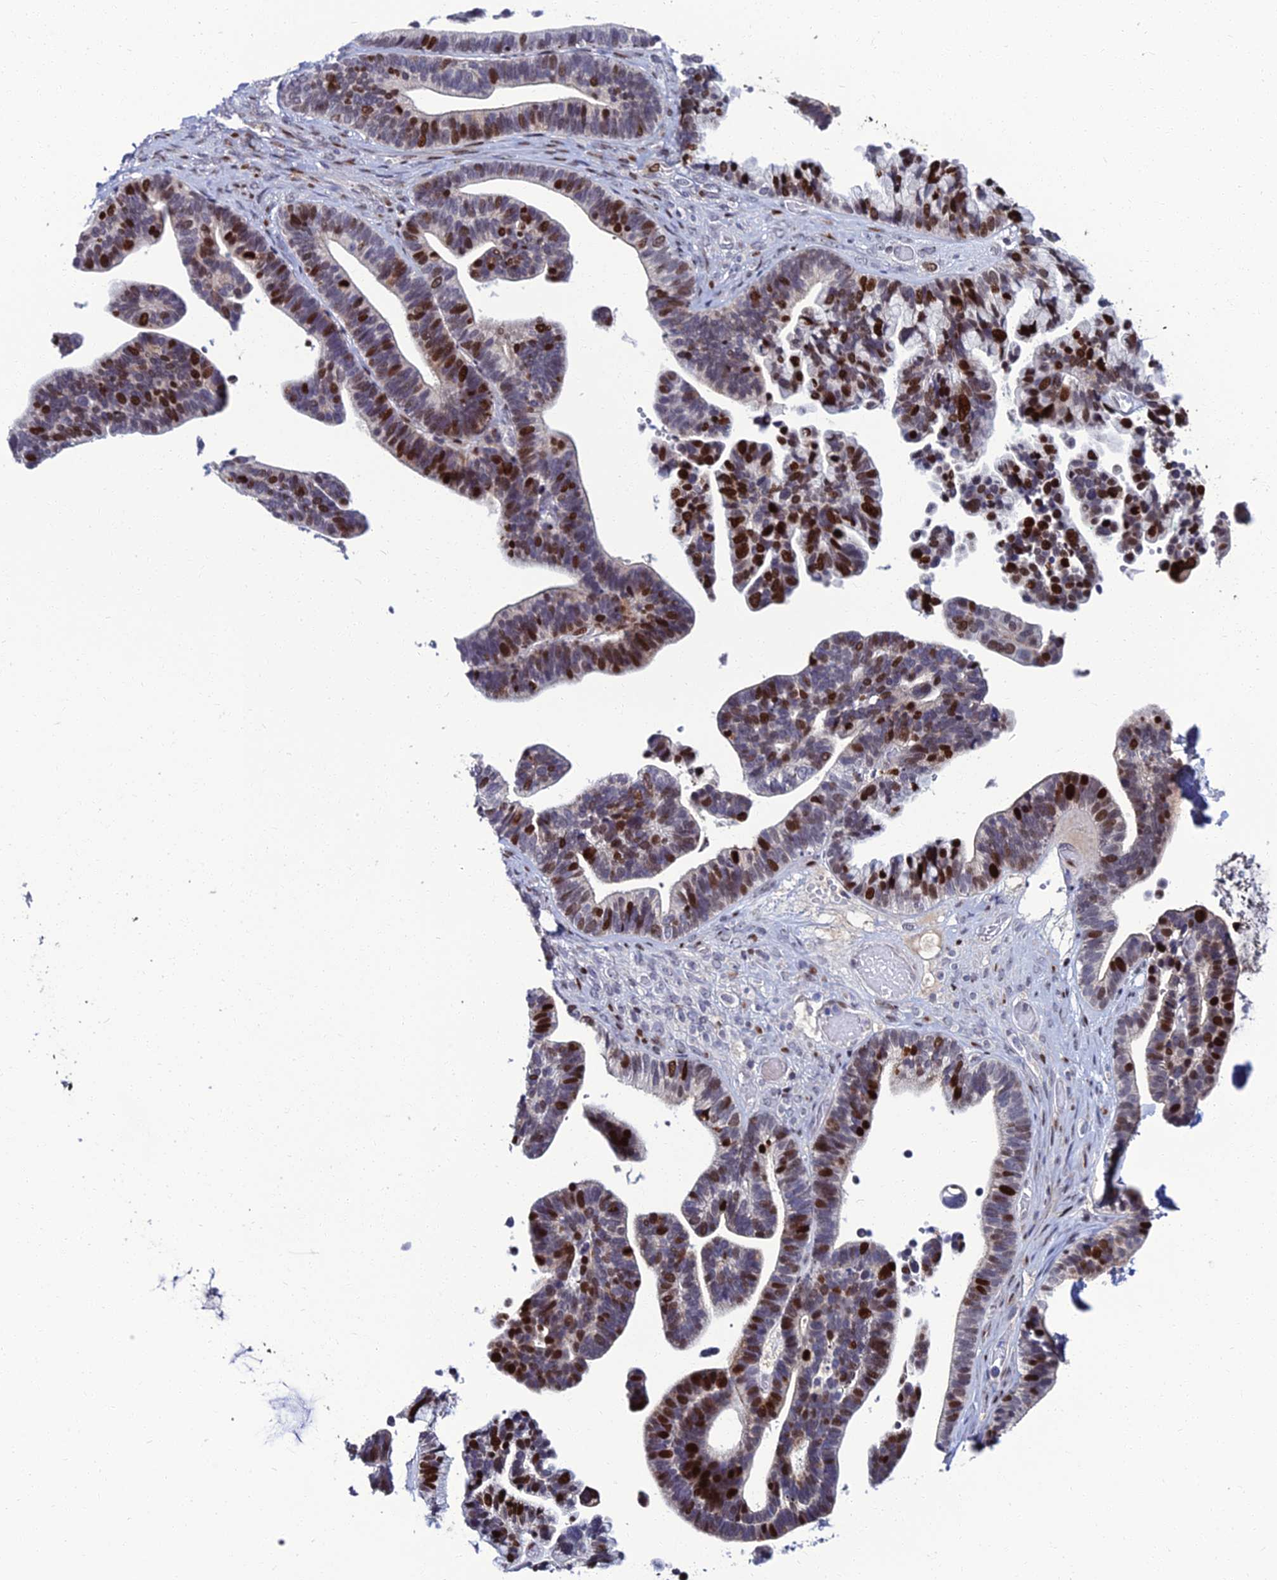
{"staining": {"intensity": "strong", "quantity": "25%-75%", "location": "nuclear"}, "tissue": "ovarian cancer", "cell_type": "Tumor cells", "image_type": "cancer", "snomed": [{"axis": "morphology", "description": "Cystadenocarcinoma, serous, NOS"}, {"axis": "topography", "description": "Ovary"}], "caption": "High-magnification brightfield microscopy of serous cystadenocarcinoma (ovarian) stained with DAB (3,3'-diaminobenzidine) (brown) and counterstained with hematoxylin (blue). tumor cells exhibit strong nuclear positivity is seen in about25%-75% of cells. The staining was performed using DAB (3,3'-diaminobenzidine) to visualize the protein expression in brown, while the nuclei were stained in blue with hematoxylin (Magnification: 20x).", "gene": "TAF9B", "patient": {"sex": "female", "age": 56}}